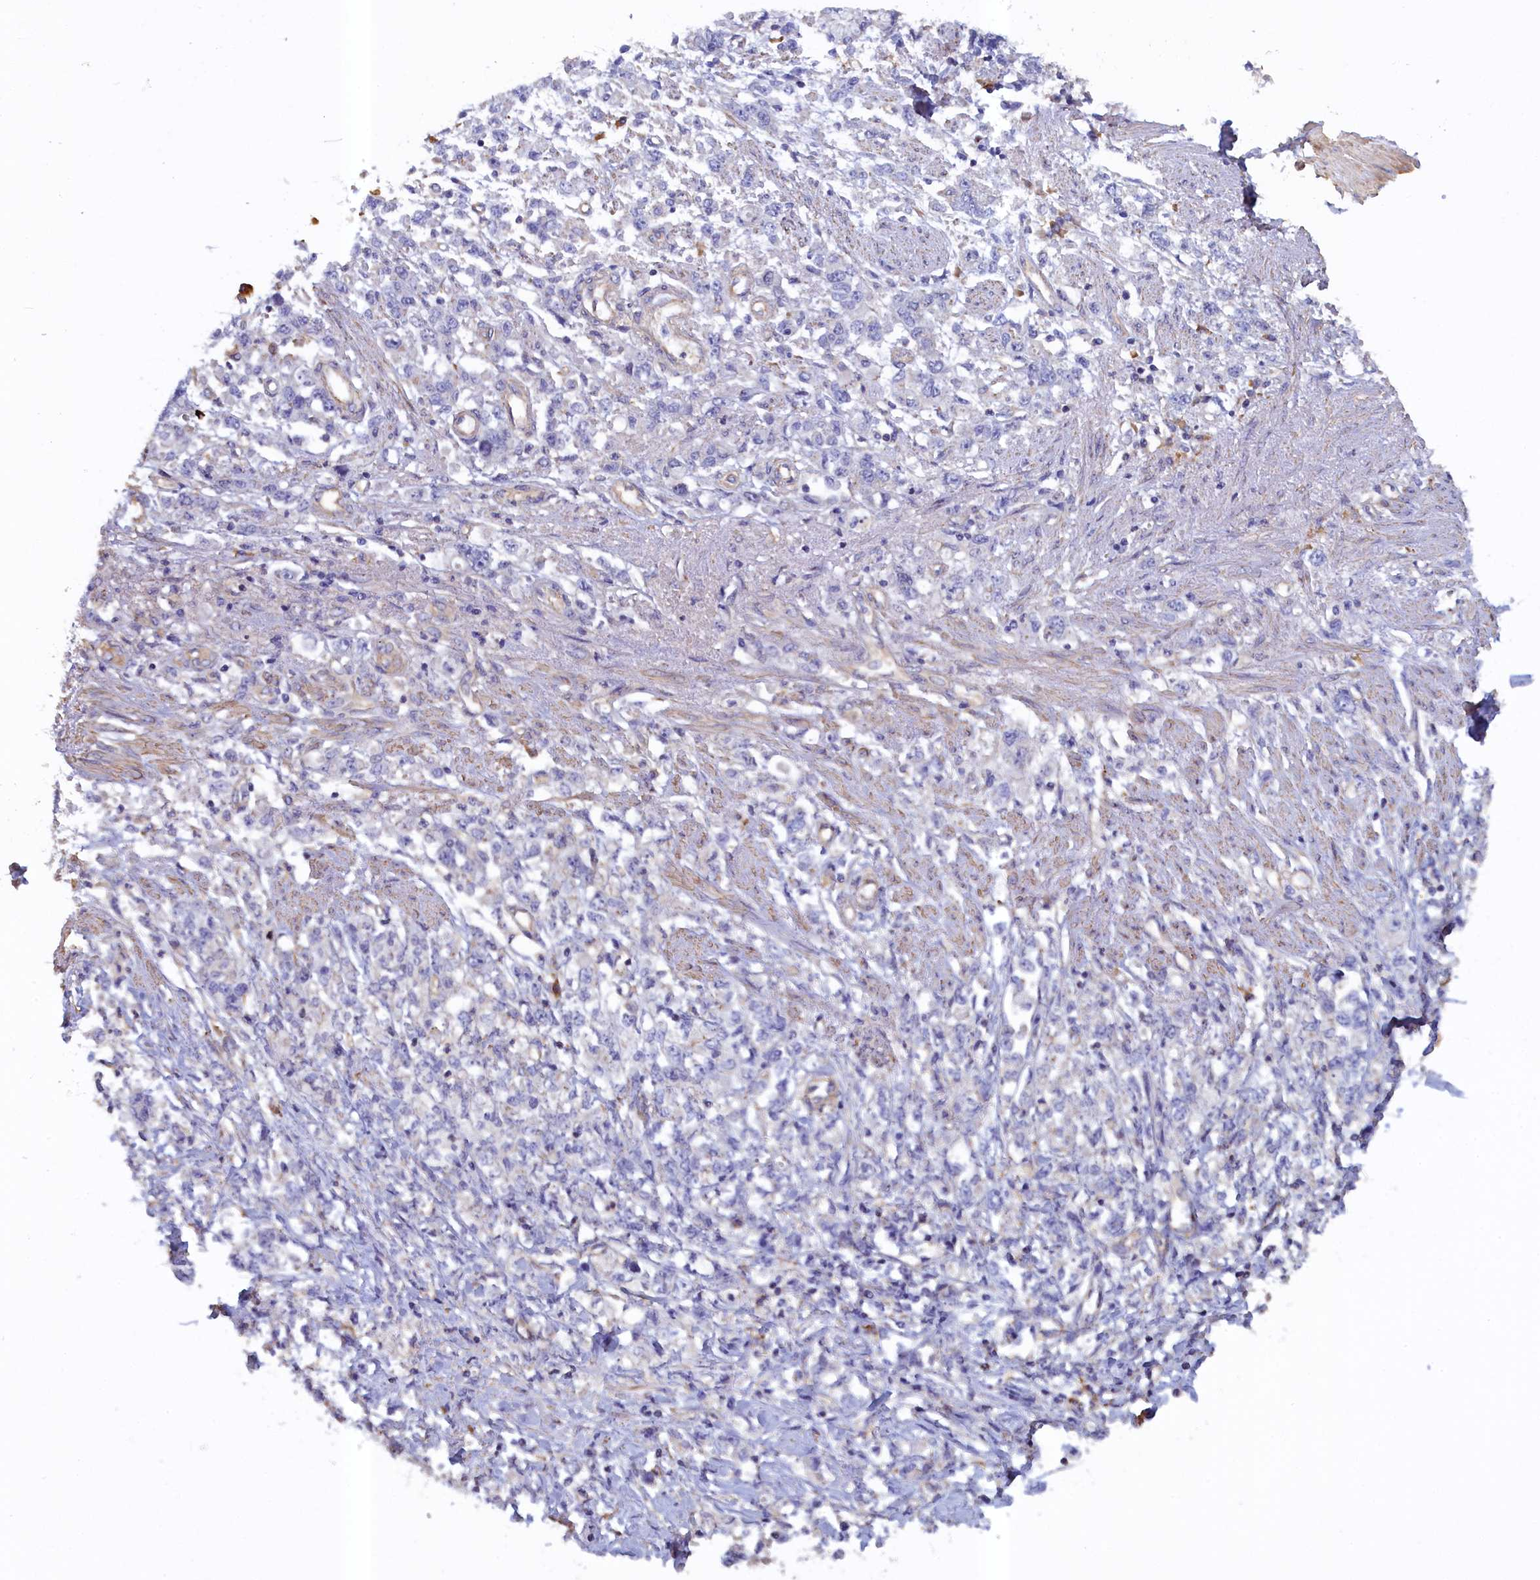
{"staining": {"intensity": "negative", "quantity": "none", "location": "none"}, "tissue": "stomach cancer", "cell_type": "Tumor cells", "image_type": "cancer", "snomed": [{"axis": "morphology", "description": "Adenocarcinoma, NOS"}, {"axis": "topography", "description": "Stomach"}], "caption": "Protein analysis of stomach adenocarcinoma exhibits no significant staining in tumor cells.", "gene": "ANKRD2", "patient": {"sex": "female", "age": 76}}